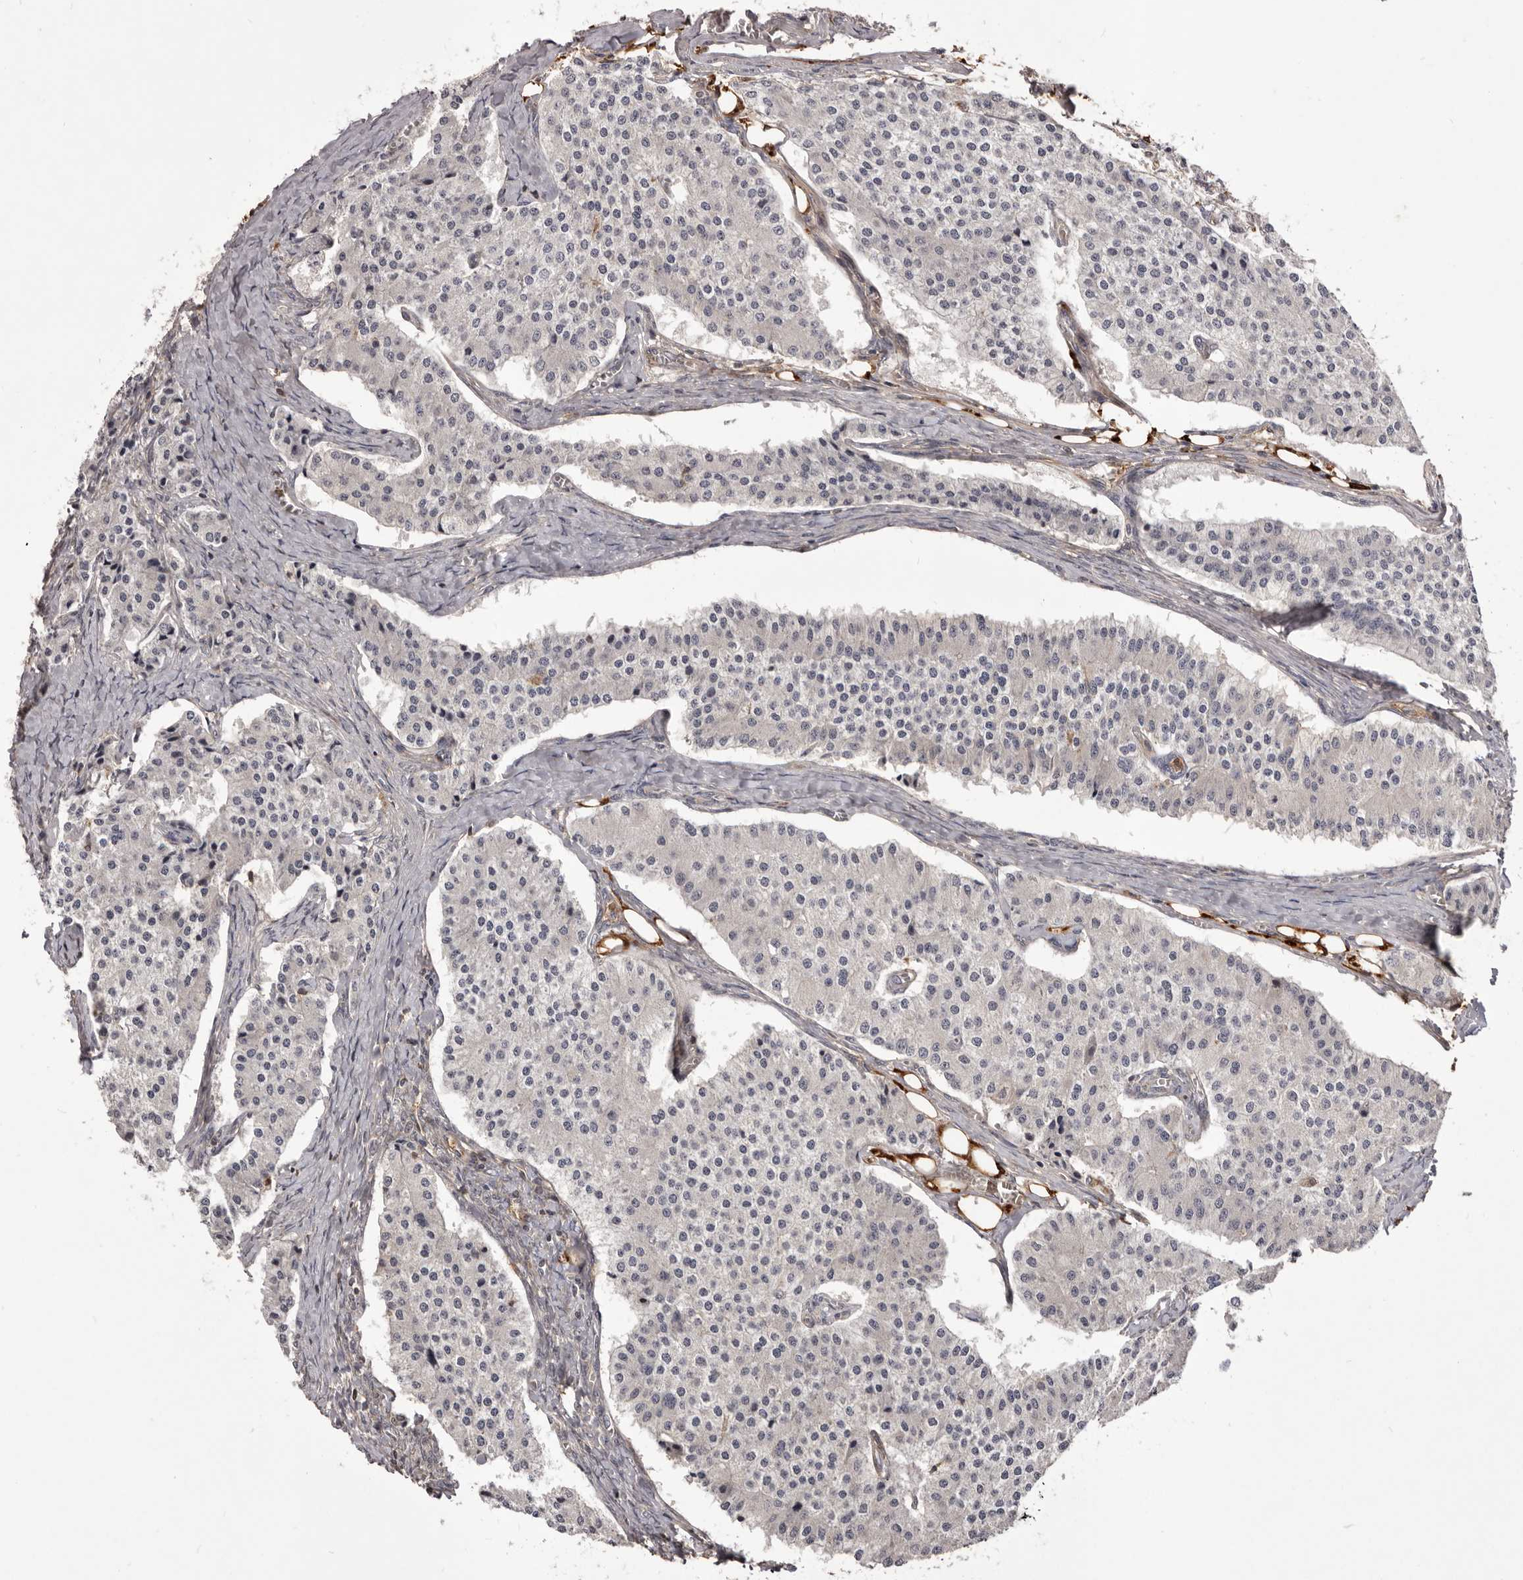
{"staining": {"intensity": "negative", "quantity": "none", "location": "none"}, "tissue": "carcinoid", "cell_type": "Tumor cells", "image_type": "cancer", "snomed": [{"axis": "morphology", "description": "Carcinoid, malignant, NOS"}, {"axis": "topography", "description": "Colon"}], "caption": "Immunohistochemistry photomicrograph of neoplastic tissue: carcinoid stained with DAB (3,3'-diaminobenzidine) shows no significant protein staining in tumor cells.", "gene": "GLIPR2", "patient": {"sex": "female", "age": 52}}